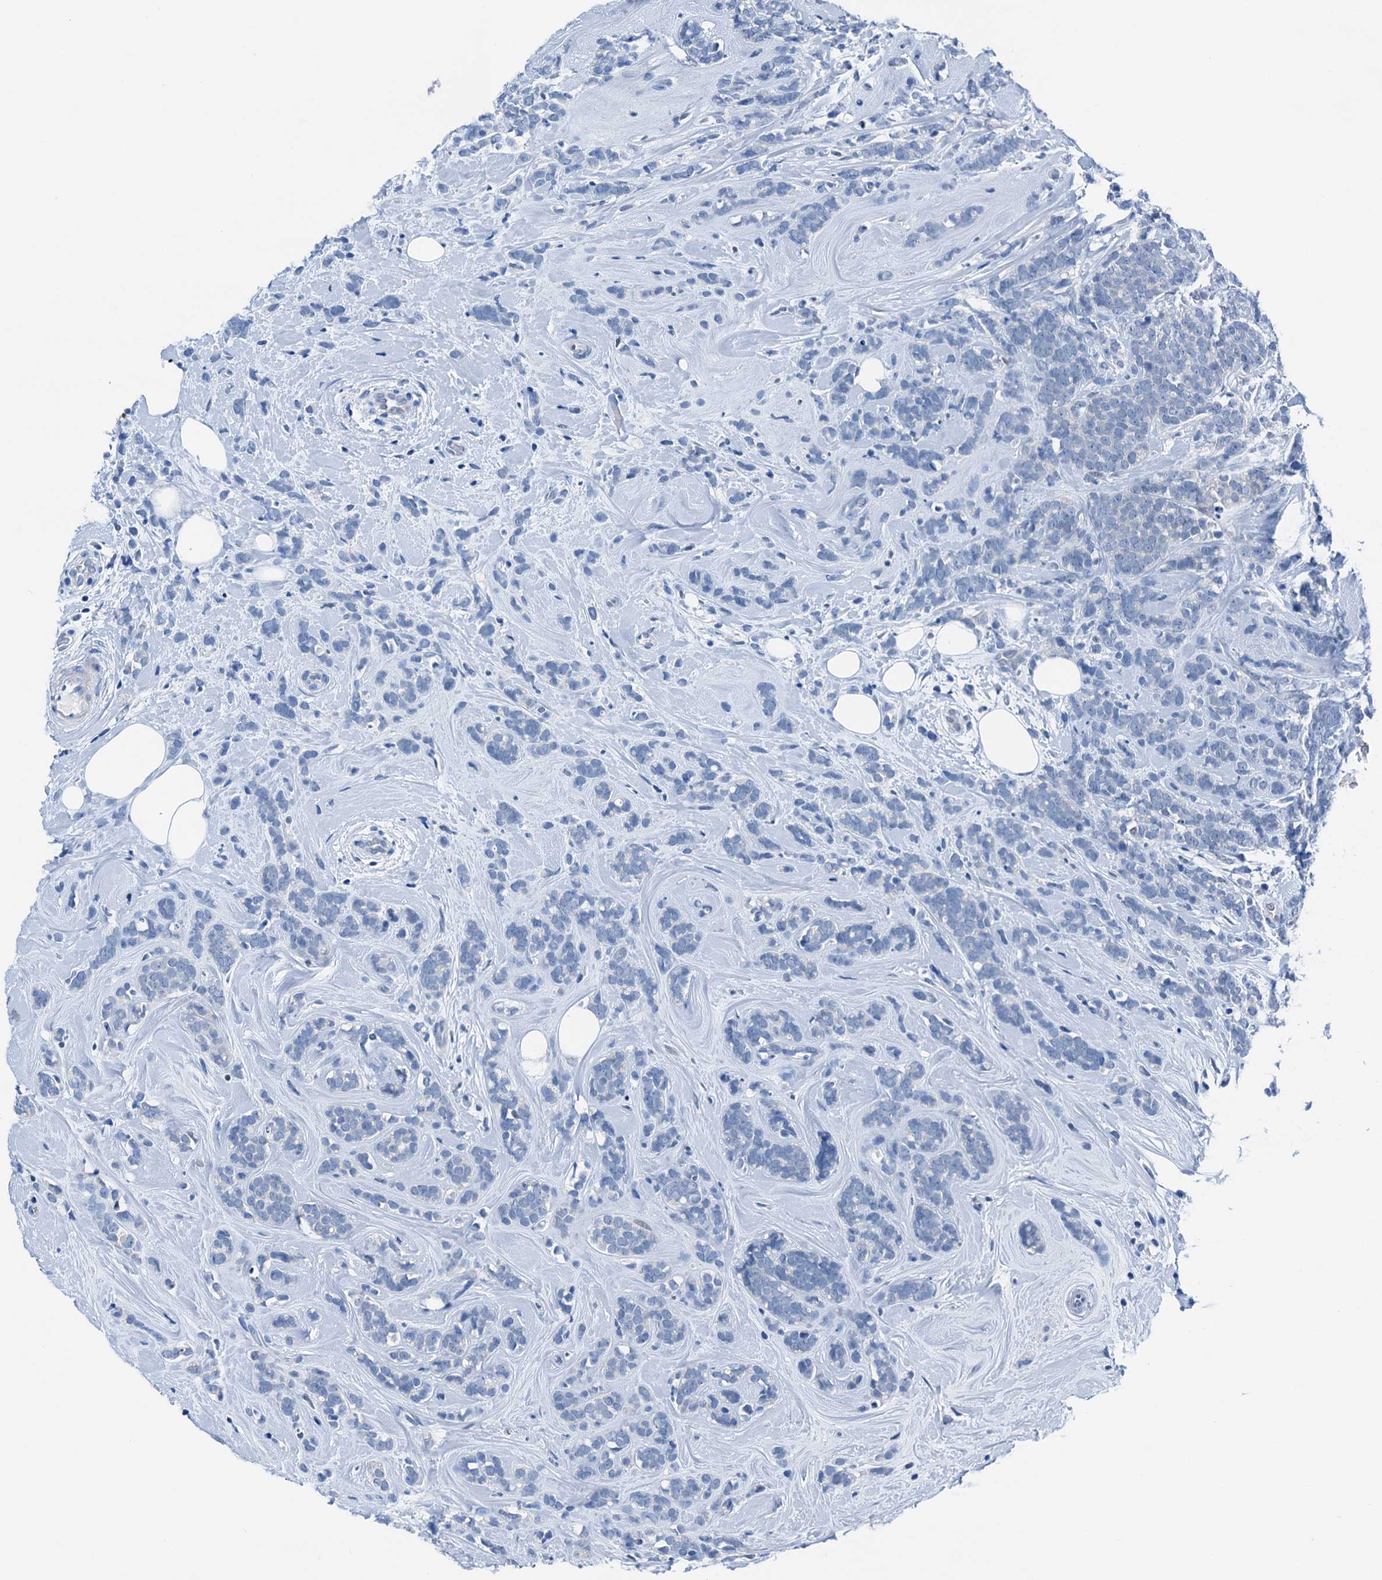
{"staining": {"intensity": "negative", "quantity": "none", "location": "none"}, "tissue": "breast cancer", "cell_type": "Tumor cells", "image_type": "cancer", "snomed": [{"axis": "morphology", "description": "Lobular carcinoma"}, {"axis": "topography", "description": "Breast"}], "caption": "Tumor cells are negative for brown protein staining in breast cancer (lobular carcinoma). The staining was performed using DAB (3,3'-diaminobenzidine) to visualize the protein expression in brown, while the nuclei were stained in blue with hematoxylin (Magnification: 20x).", "gene": "CBLN3", "patient": {"sex": "female", "age": 58}}